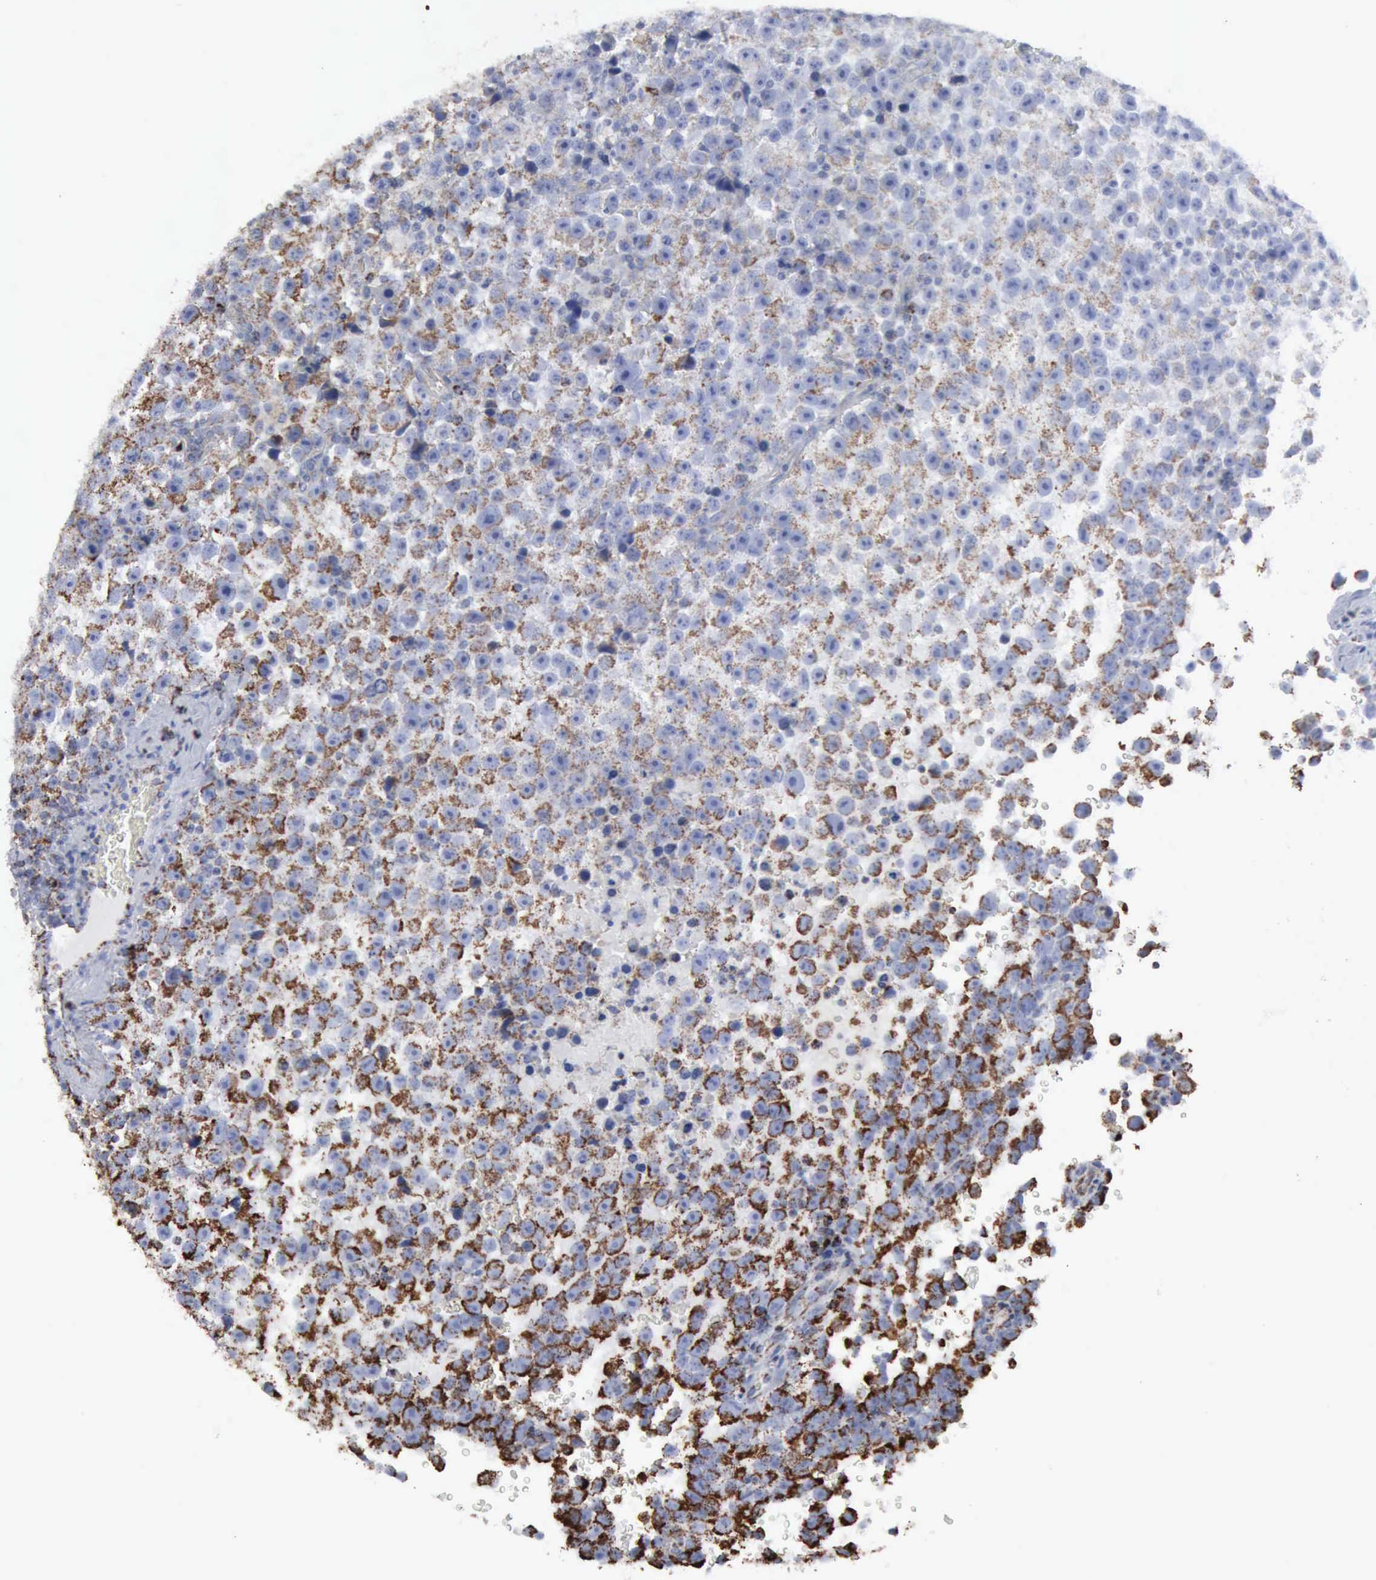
{"staining": {"intensity": "strong", "quantity": "<25%", "location": "cytoplasmic/membranous"}, "tissue": "testis cancer", "cell_type": "Tumor cells", "image_type": "cancer", "snomed": [{"axis": "morphology", "description": "Seminoma, NOS"}, {"axis": "topography", "description": "Testis"}], "caption": "DAB (3,3'-diaminobenzidine) immunohistochemical staining of human testis seminoma displays strong cytoplasmic/membranous protein positivity in about <25% of tumor cells. Nuclei are stained in blue.", "gene": "ACO2", "patient": {"sex": "male", "age": 33}}